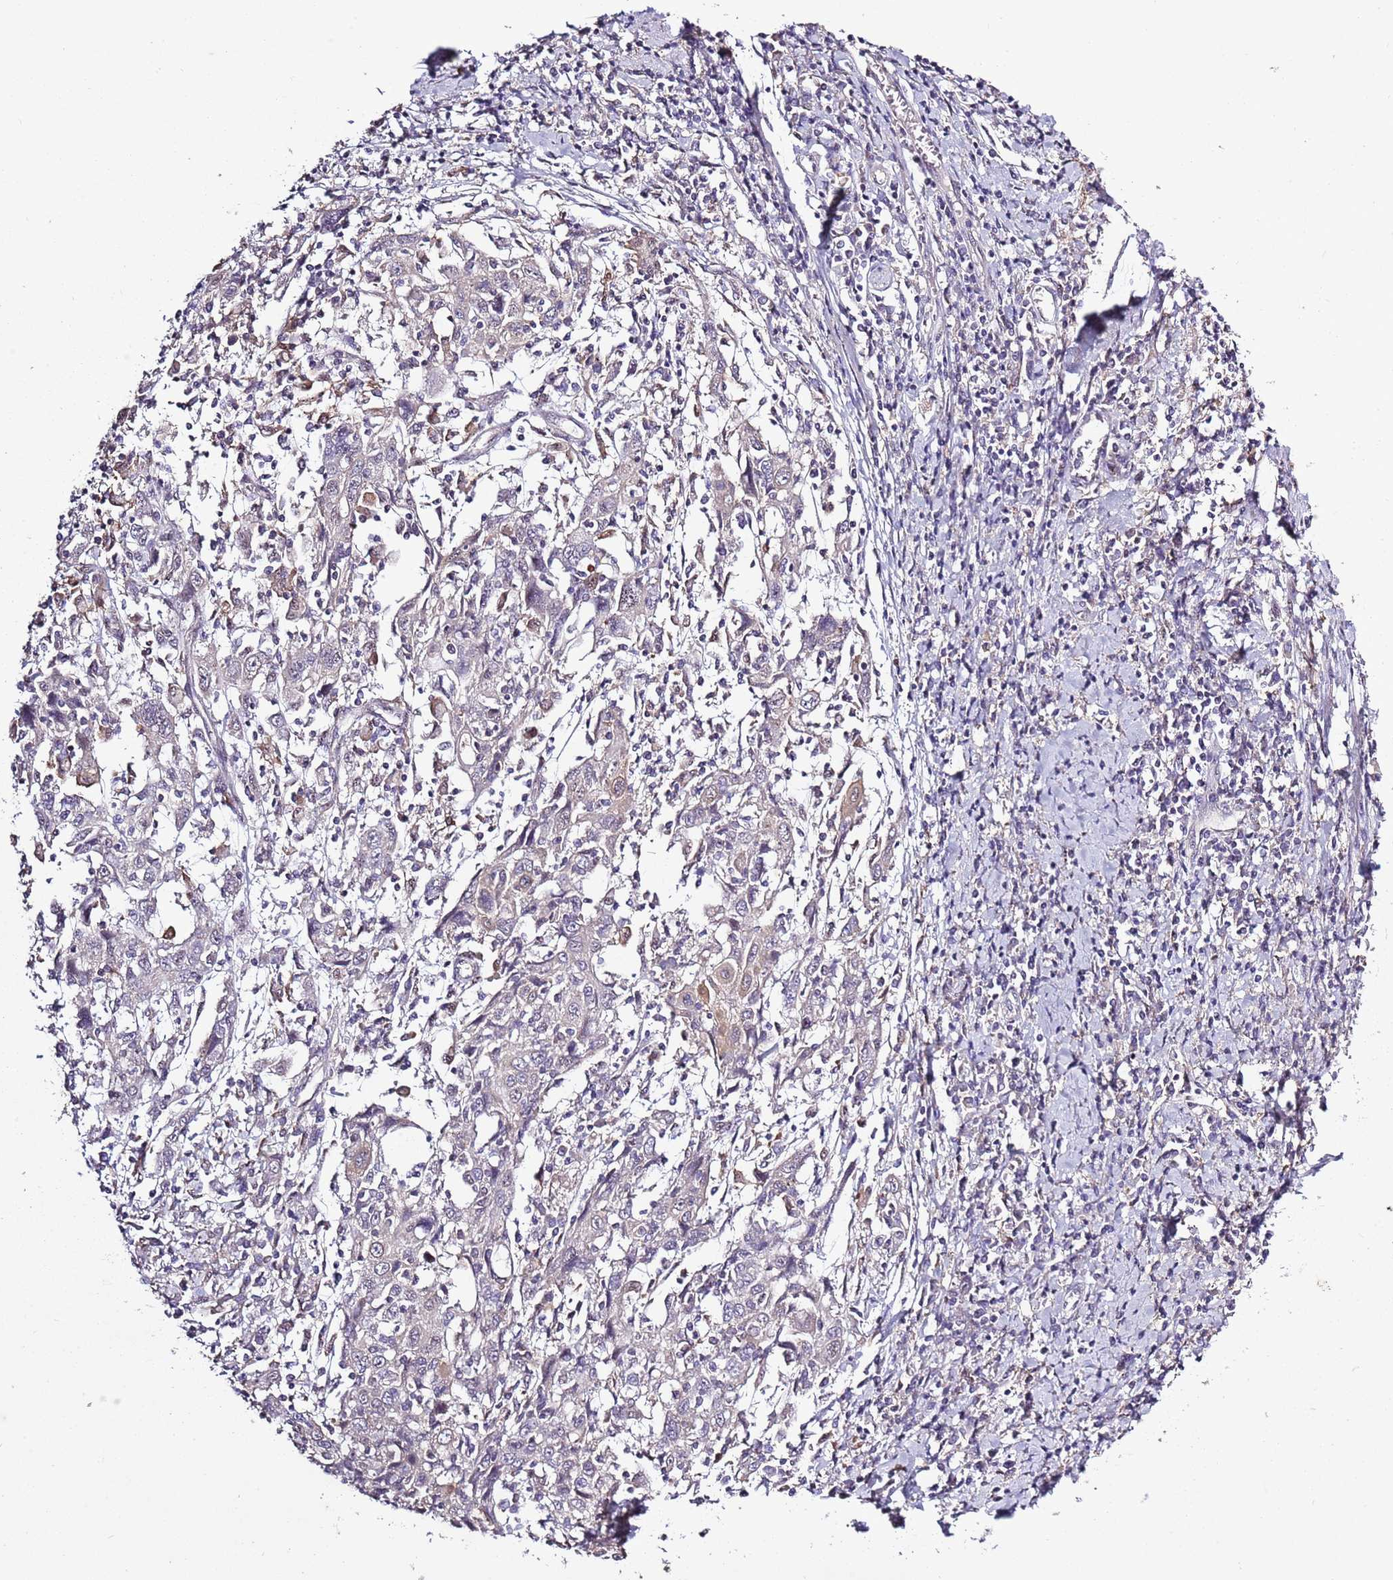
{"staining": {"intensity": "negative", "quantity": "none", "location": "none"}, "tissue": "cervical cancer", "cell_type": "Tumor cells", "image_type": "cancer", "snomed": [{"axis": "morphology", "description": "Squamous cell carcinoma, NOS"}, {"axis": "topography", "description": "Cervix"}], "caption": "Protein analysis of cervical cancer exhibits no significant positivity in tumor cells.", "gene": "CAPN9", "patient": {"sex": "female", "age": 46}}